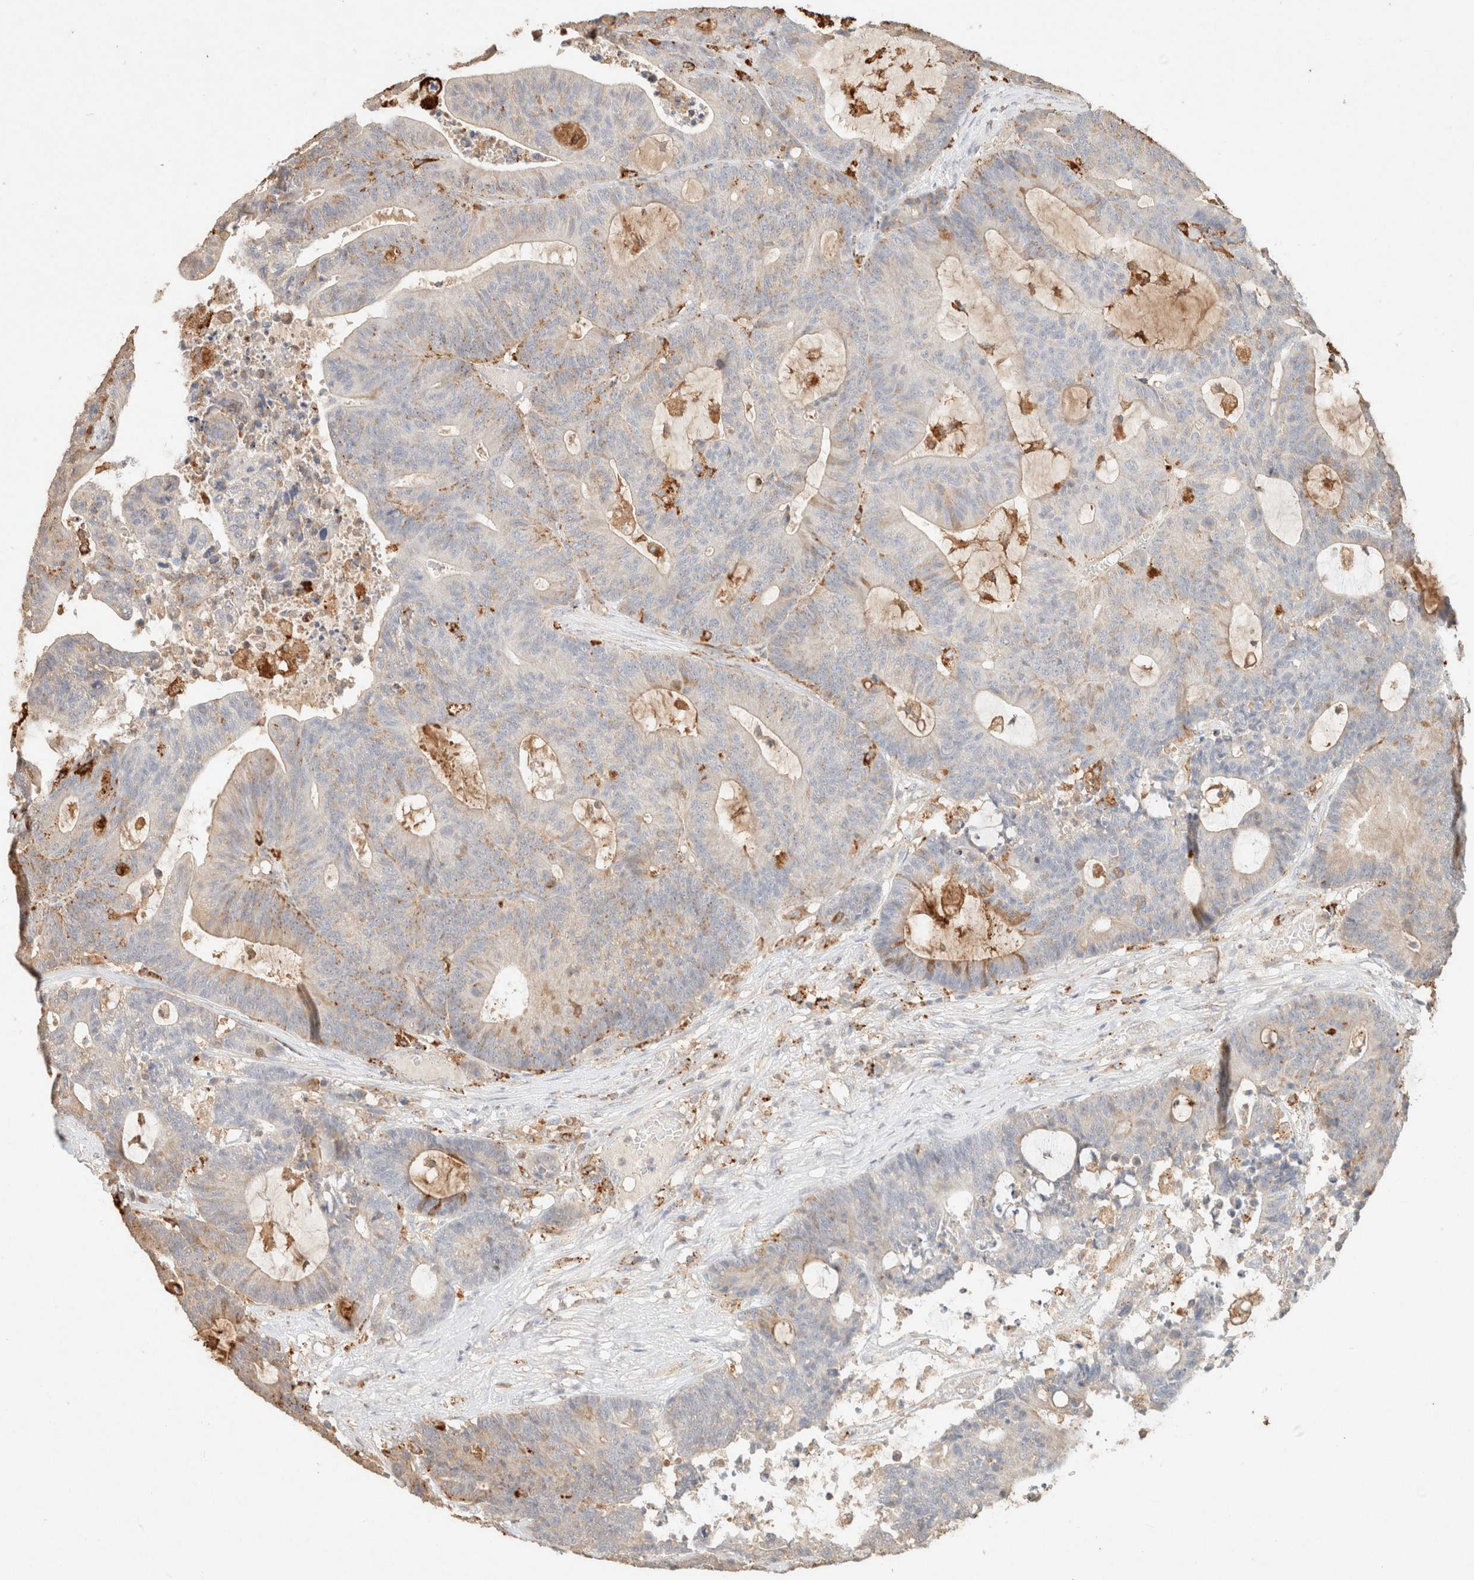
{"staining": {"intensity": "moderate", "quantity": "<25%", "location": "cytoplasmic/membranous"}, "tissue": "colorectal cancer", "cell_type": "Tumor cells", "image_type": "cancer", "snomed": [{"axis": "morphology", "description": "Adenocarcinoma, NOS"}, {"axis": "topography", "description": "Colon"}], "caption": "A low amount of moderate cytoplasmic/membranous positivity is present in approximately <25% of tumor cells in adenocarcinoma (colorectal) tissue. The protein of interest is shown in brown color, while the nuclei are stained blue.", "gene": "CTSC", "patient": {"sex": "female", "age": 84}}